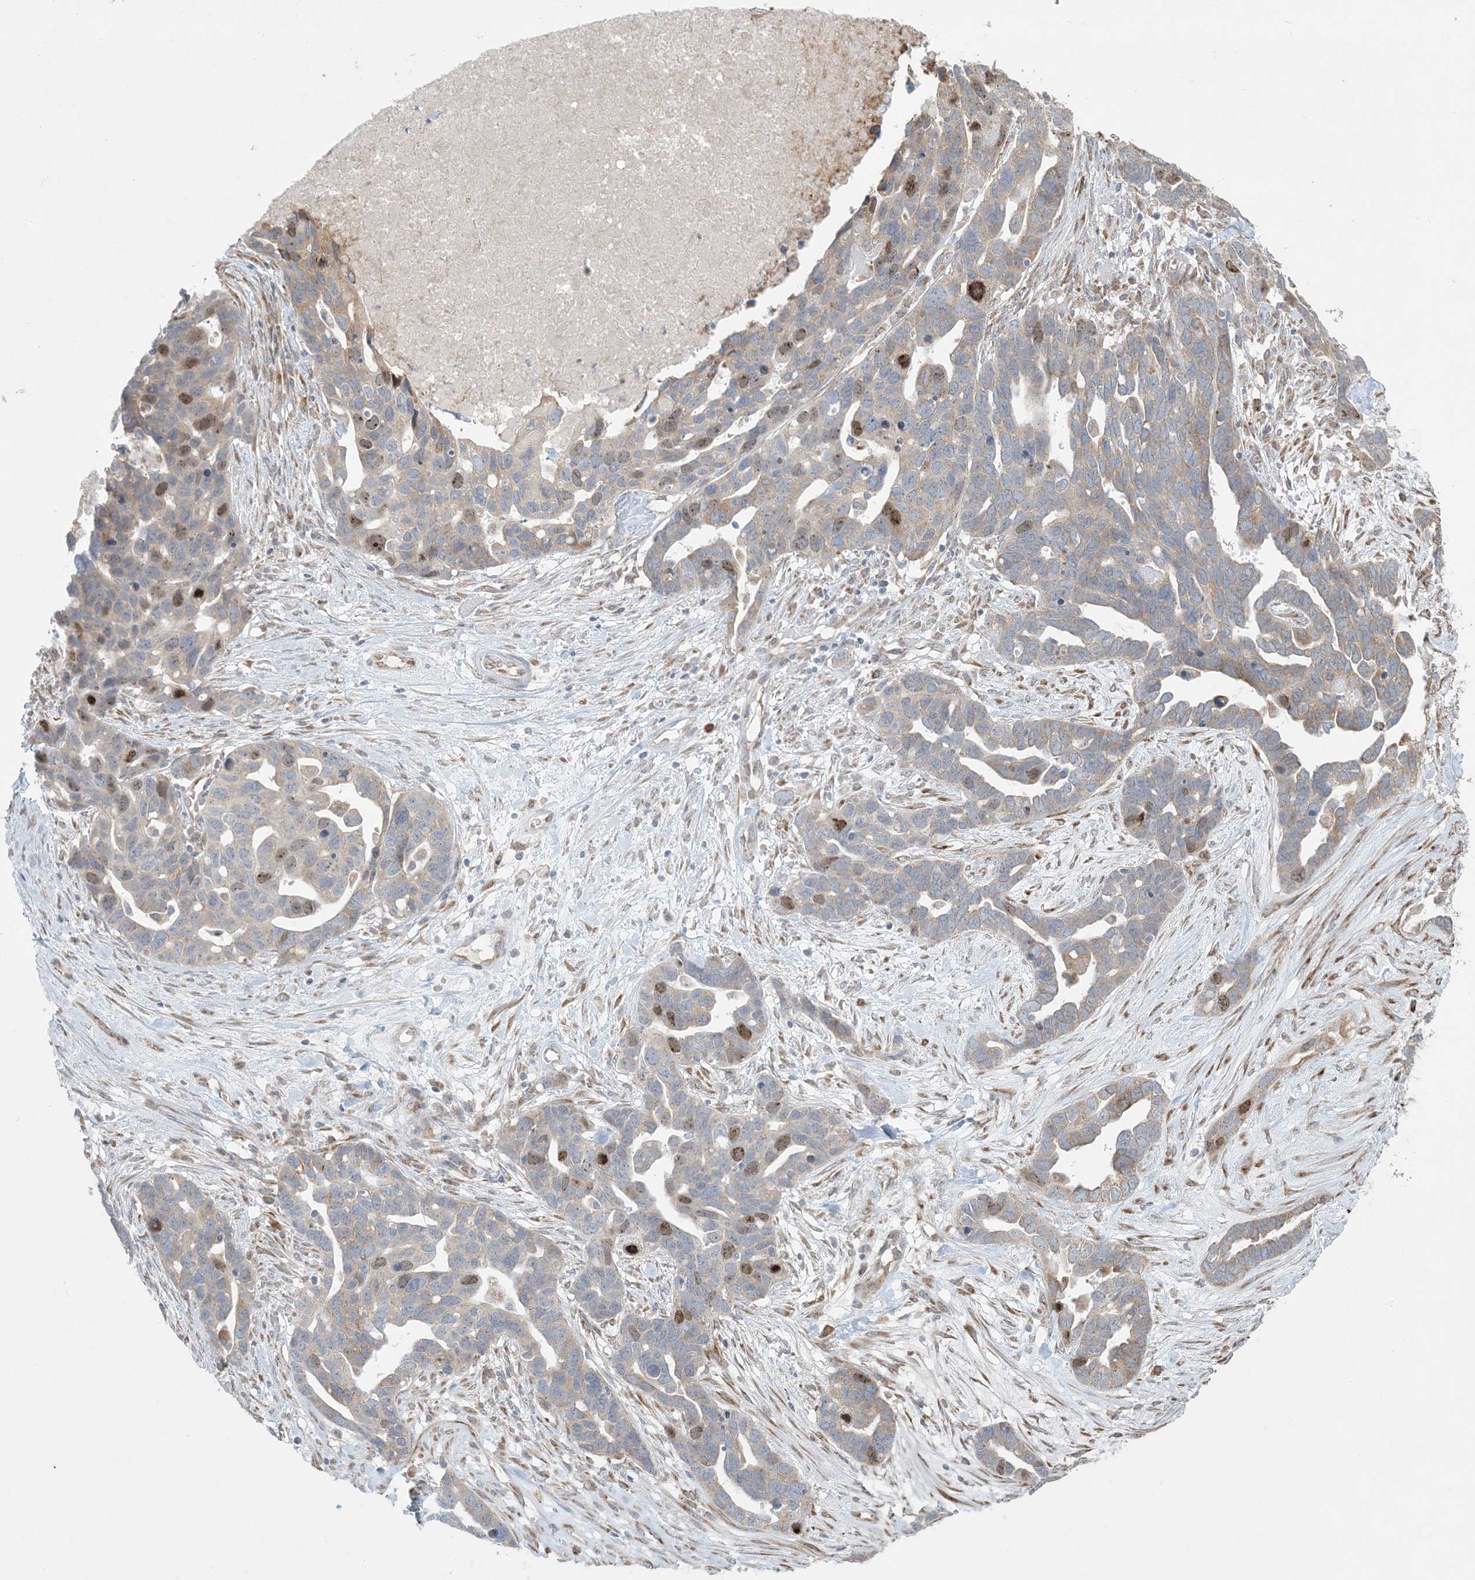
{"staining": {"intensity": "moderate", "quantity": "<25%", "location": "cytoplasmic/membranous,nuclear"}, "tissue": "ovarian cancer", "cell_type": "Tumor cells", "image_type": "cancer", "snomed": [{"axis": "morphology", "description": "Cystadenocarcinoma, serous, NOS"}, {"axis": "topography", "description": "Ovary"}], "caption": "Brown immunohistochemical staining in ovarian cancer displays moderate cytoplasmic/membranous and nuclear positivity in approximately <25% of tumor cells.", "gene": "HACL1", "patient": {"sex": "female", "age": 54}}